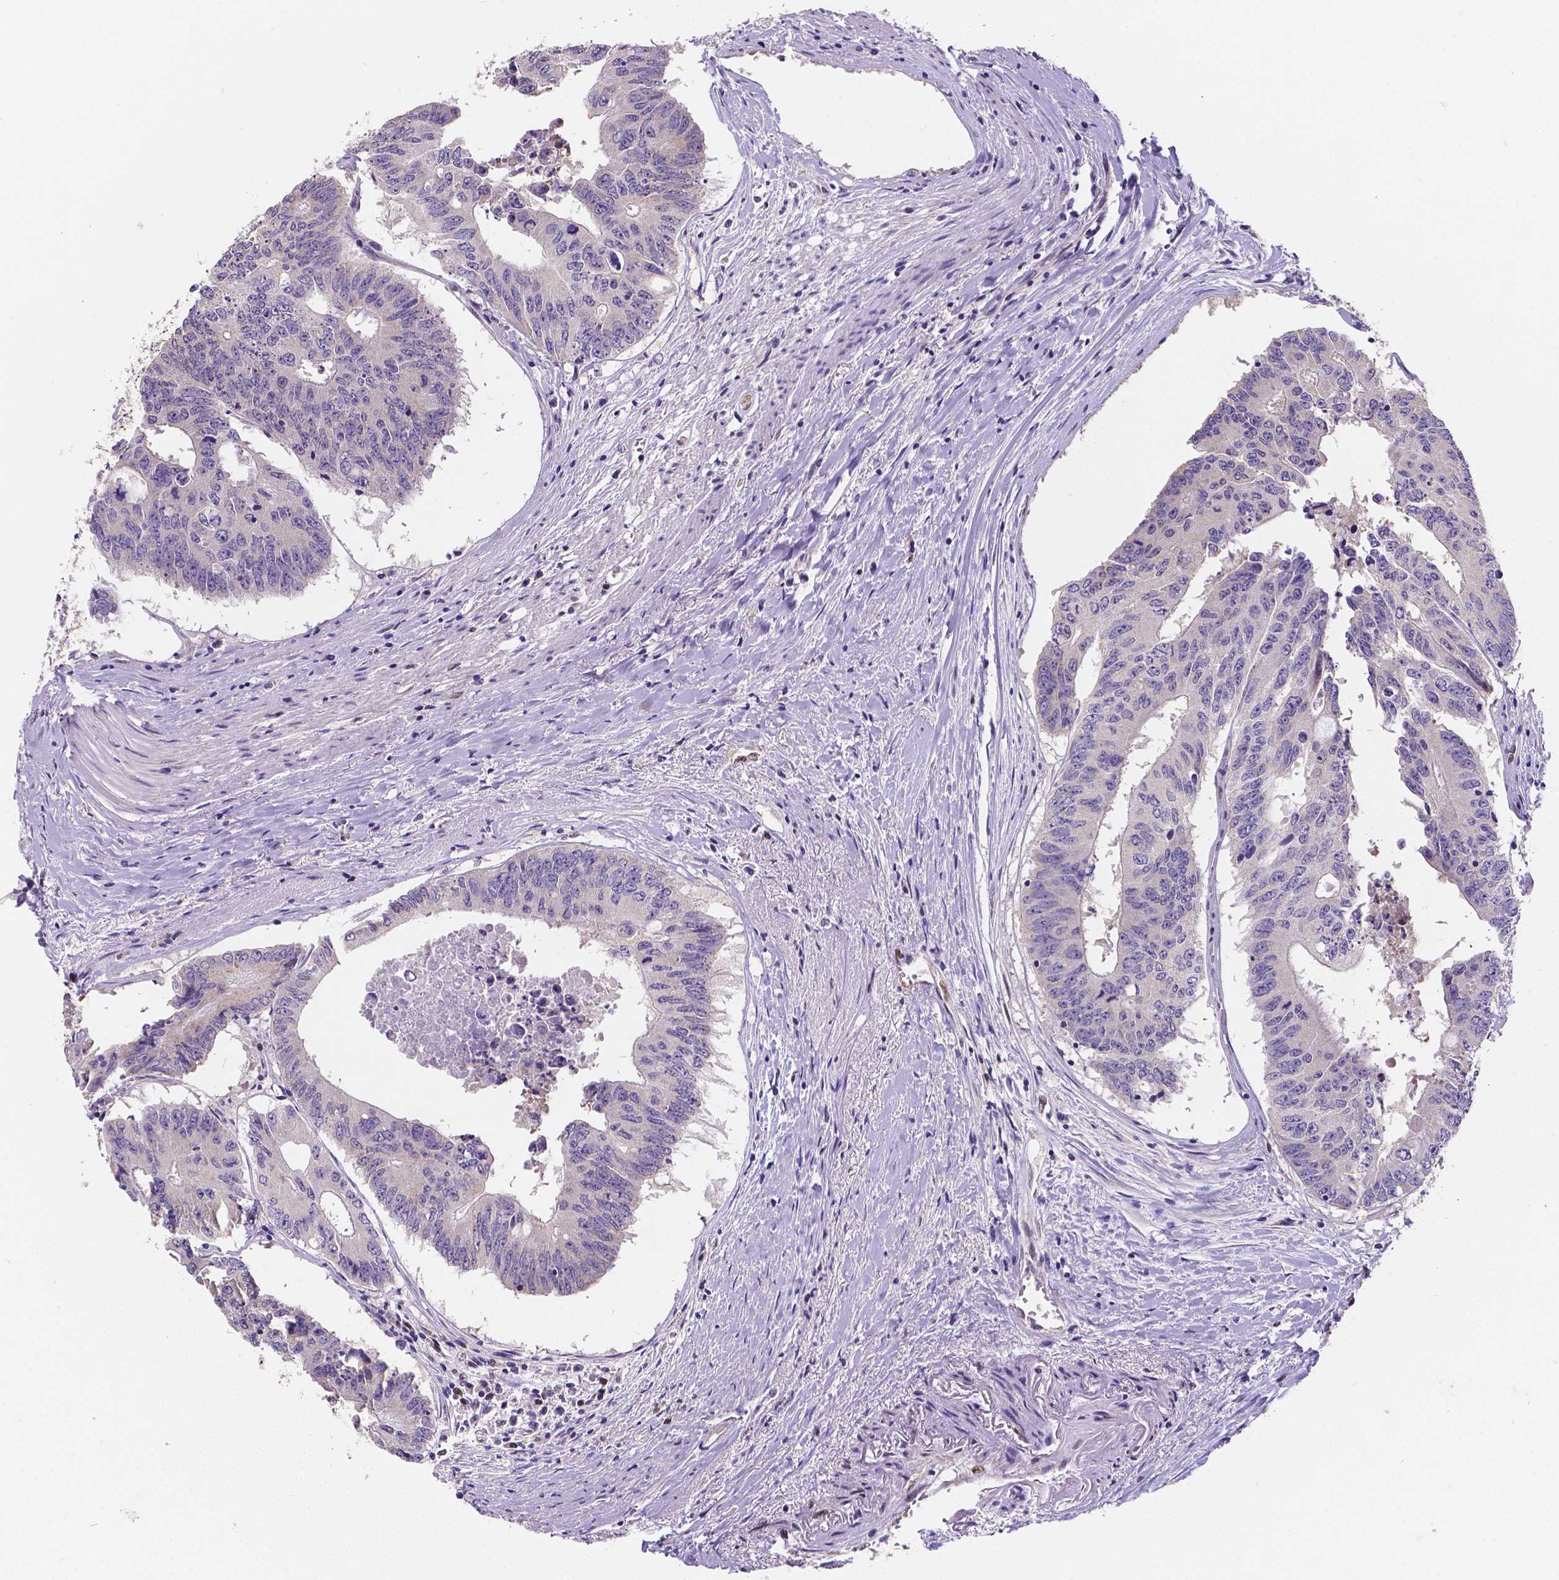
{"staining": {"intensity": "negative", "quantity": "none", "location": "none"}, "tissue": "colorectal cancer", "cell_type": "Tumor cells", "image_type": "cancer", "snomed": [{"axis": "morphology", "description": "Adenocarcinoma, NOS"}, {"axis": "topography", "description": "Rectum"}], "caption": "The micrograph shows no significant expression in tumor cells of colorectal cancer. (Immunohistochemistry, brightfield microscopy, high magnification).", "gene": "MEF2C", "patient": {"sex": "male", "age": 59}}